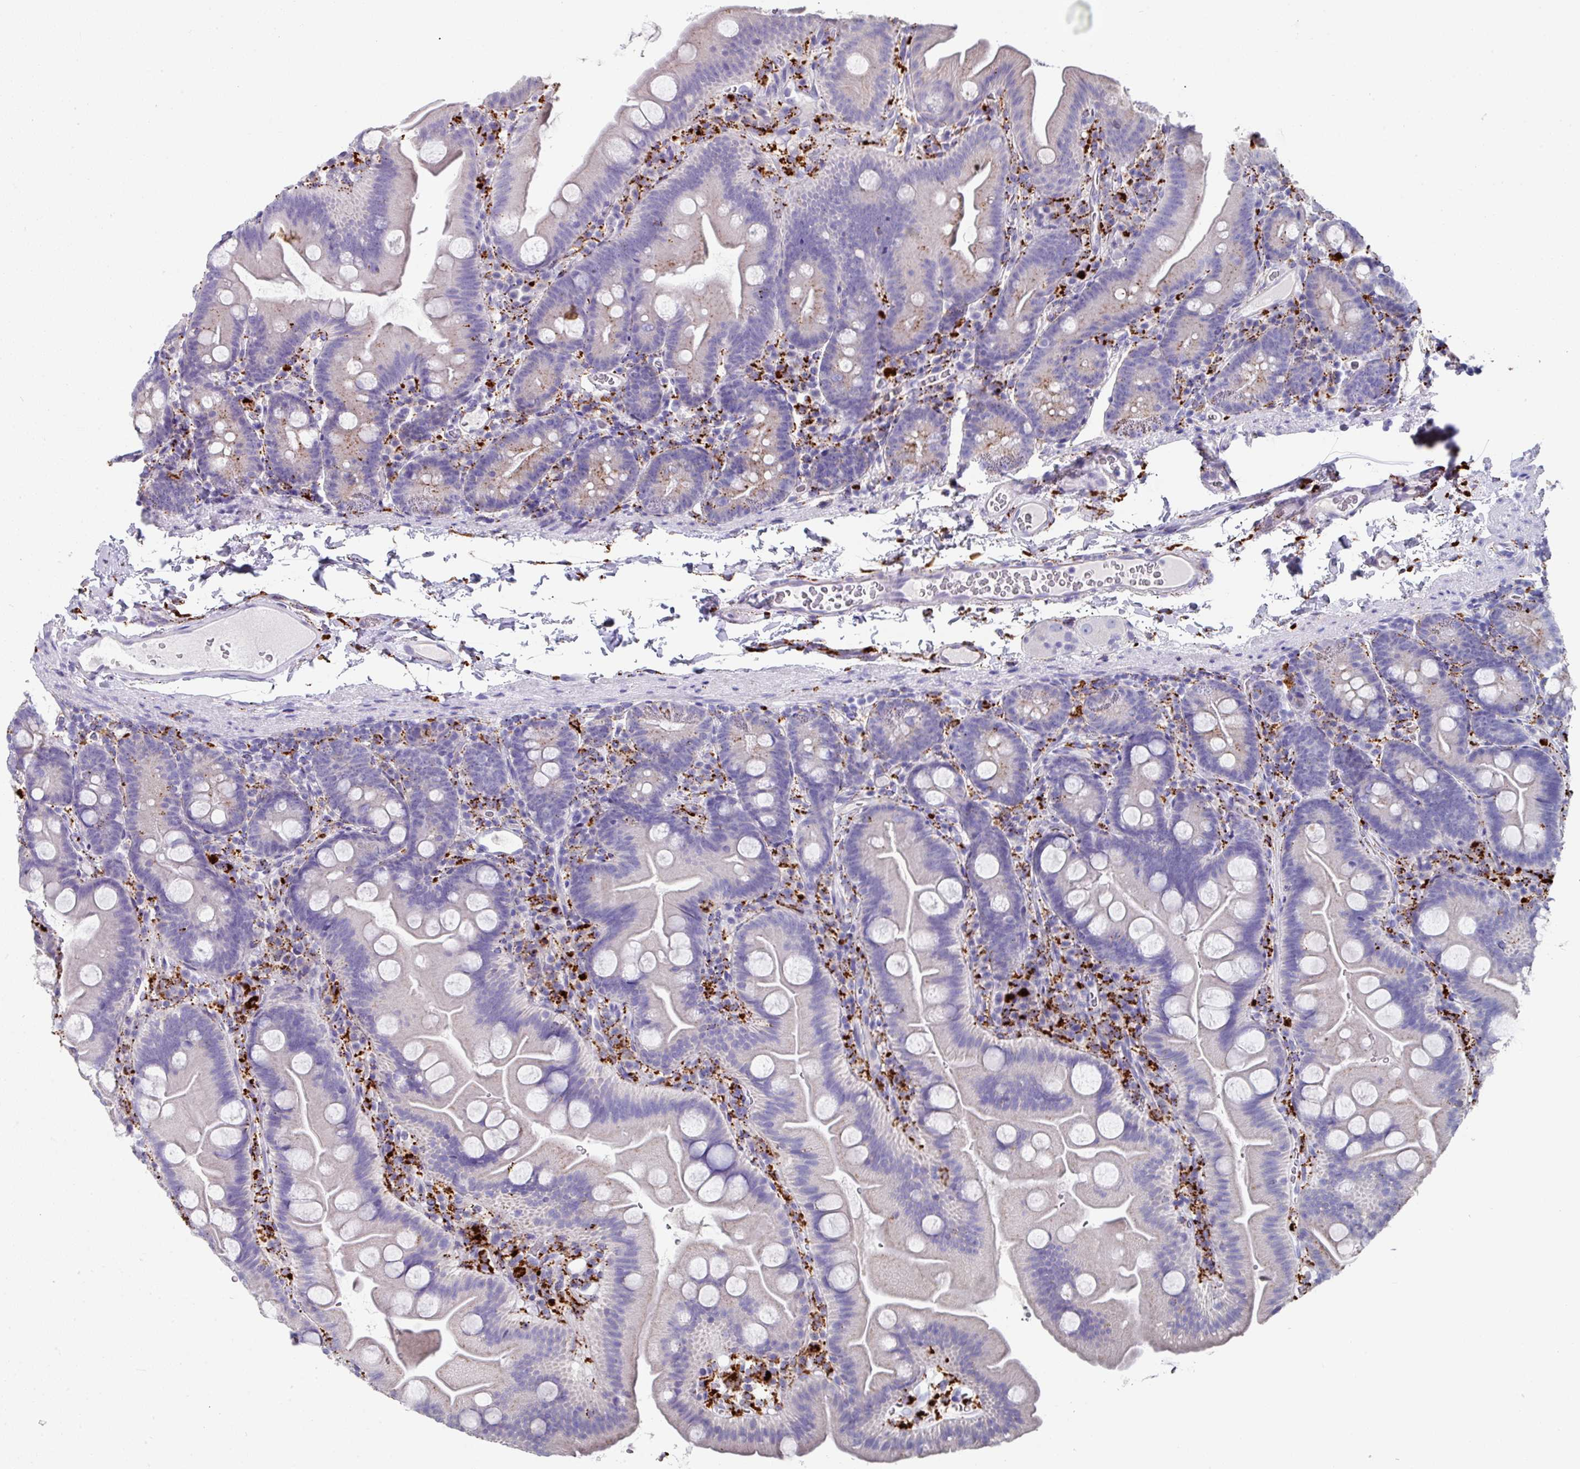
{"staining": {"intensity": "negative", "quantity": "none", "location": "none"}, "tissue": "small intestine", "cell_type": "Glandular cells", "image_type": "normal", "snomed": [{"axis": "morphology", "description": "Normal tissue, NOS"}, {"axis": "topography", "description": "Small intestine"}], "caption": "Glandular cells show no significant positivity in benign small intestine. Brightfield microscopy of IHC stained with DAB (brown) and hematoxylin (blue), captured at high magnification.", "gene": "CPVL", "patient": {"sex": "female", "age": 68}}